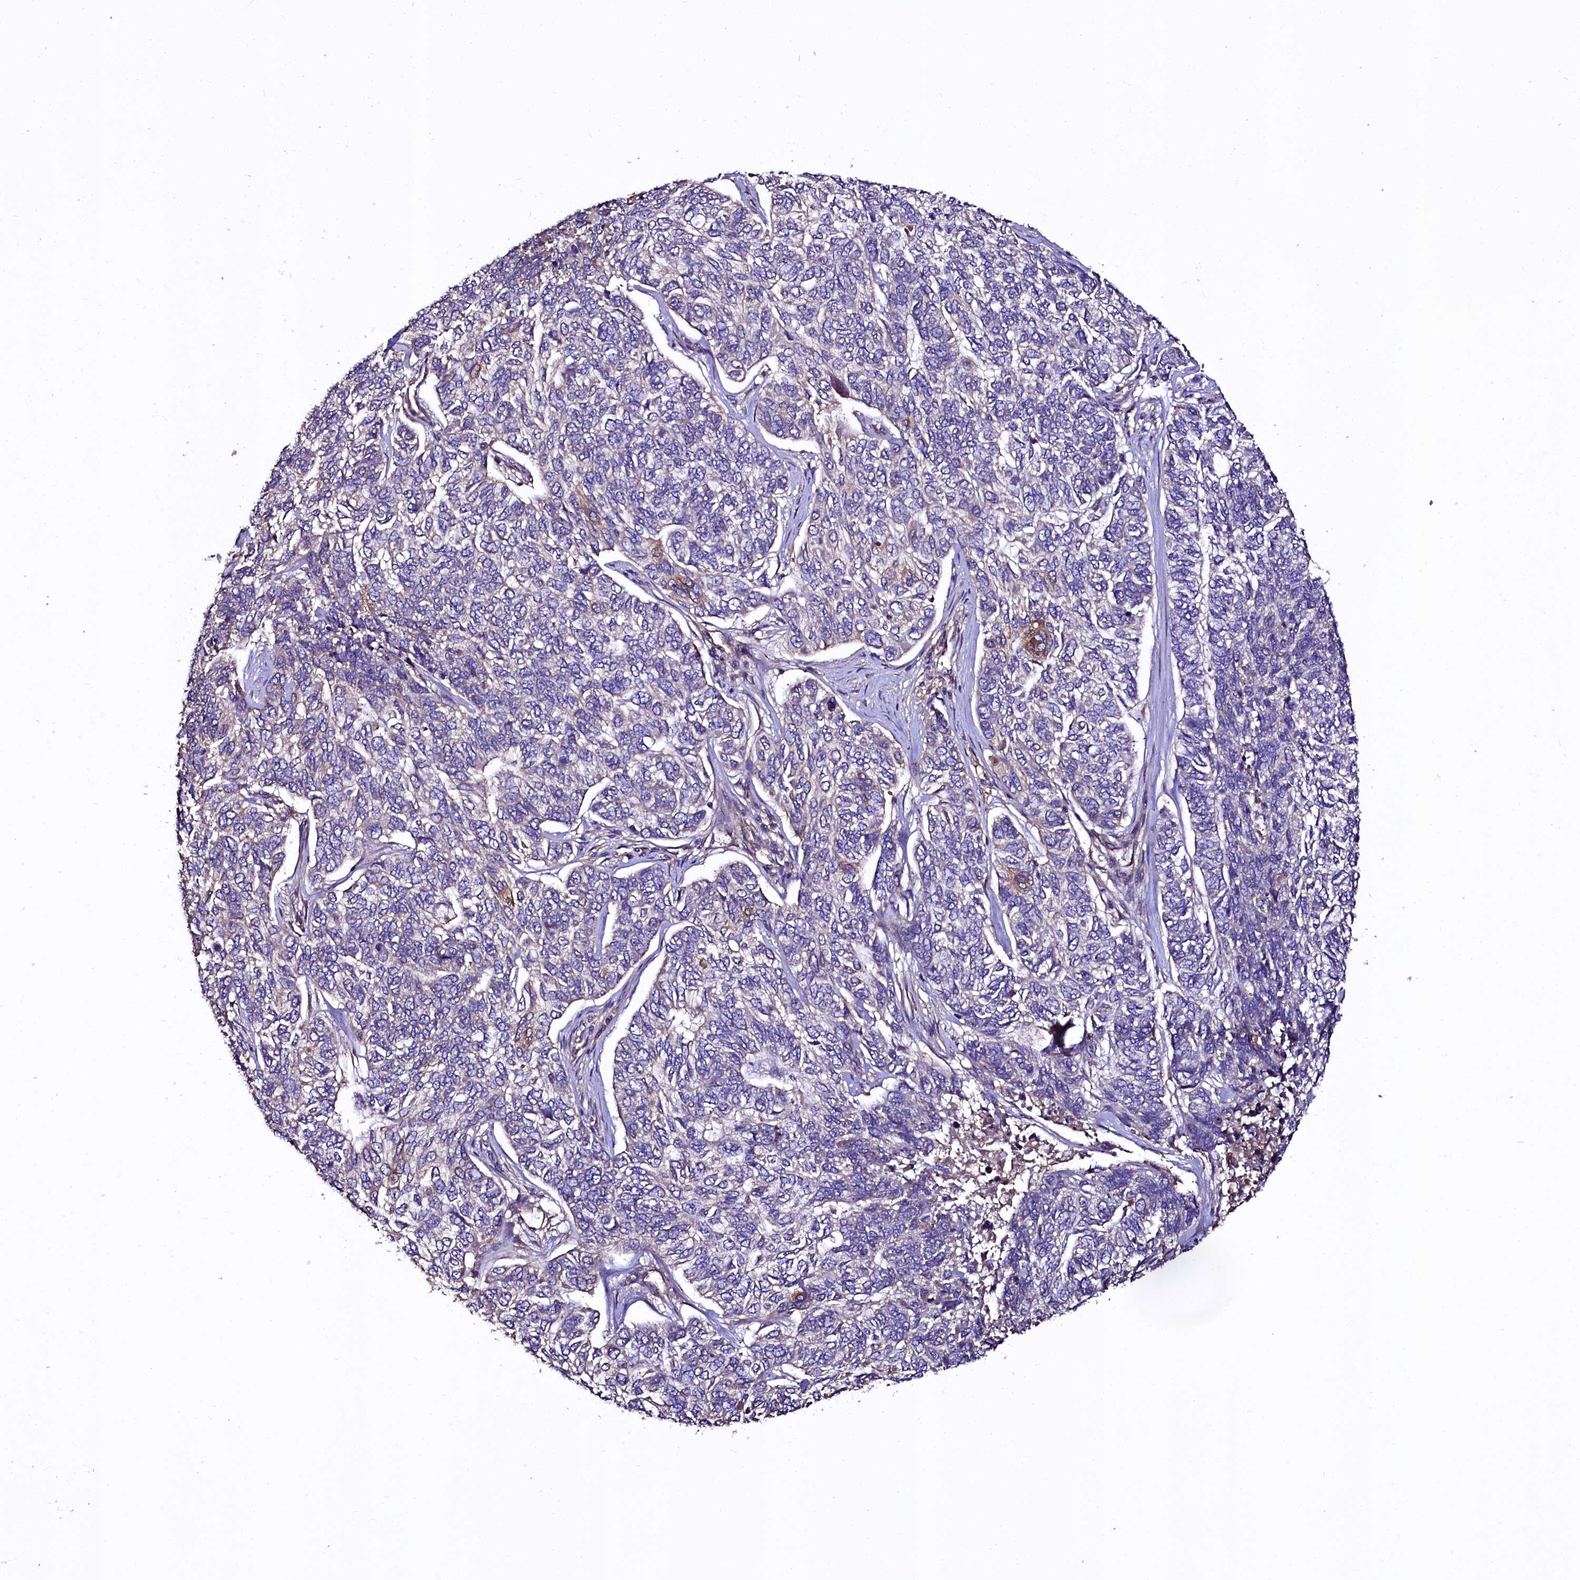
{"staining": {"intensity": "negative", "quantity": "none", "location": "none"}, "tissue": "skin cancer", "cell_type": "Tumor cells", "image_type": "cancer", "snomed": [{"axis": "morphology", "description": "Basal cell carcinoma"}, {"axis": "topography", "description": "Skin"}], "caption": "An image of human basal cell carcinoma (skin) is negative for staining in tumor cells.", "gene": "APPL2", "patient": {"sex": "female", "age": 65}}